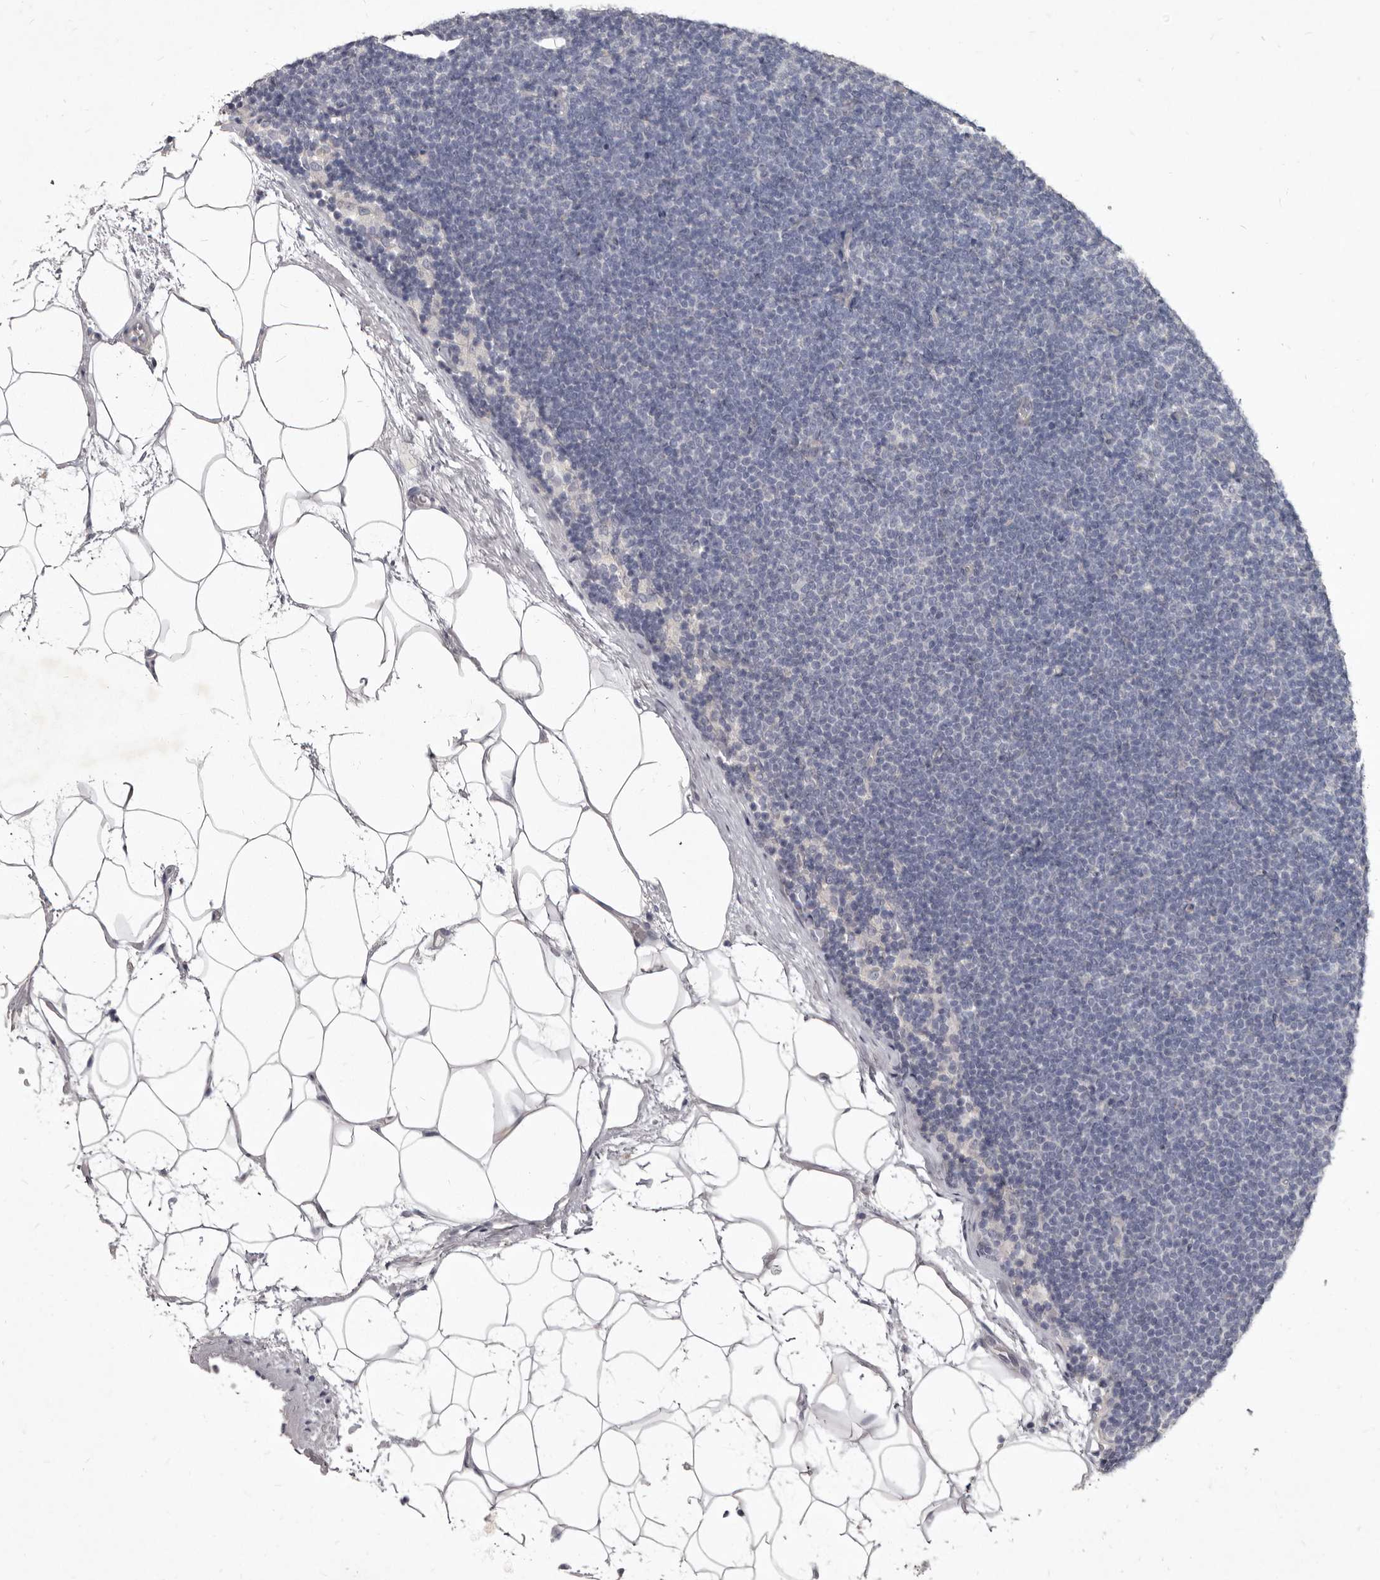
{"staining": {"intensity": "negative", "quantity": "none", "location": "none"}, "tissue": "lymphoma", "cell_type": "Tumor cells", "image_type": "cancer", "snomed": [{"axis": "morphology", "description": "Malignant lymphoma, non-Hodgkin's type, Low grade"}, {"axis": "topography", "description": "Lymph node"}], "caption": "Immunohistochemical staining of human malignant lymphoma, non-Hodgkin's type (low-grade) shows no significant expression in tumor cells. (DAB (3,3'-diaminobenzidine) immunohistochemistry visualized using brightfield microscopy, high magnification).", "gene": "GSK3B", "patient": {"sex": "female", "age": 53}}